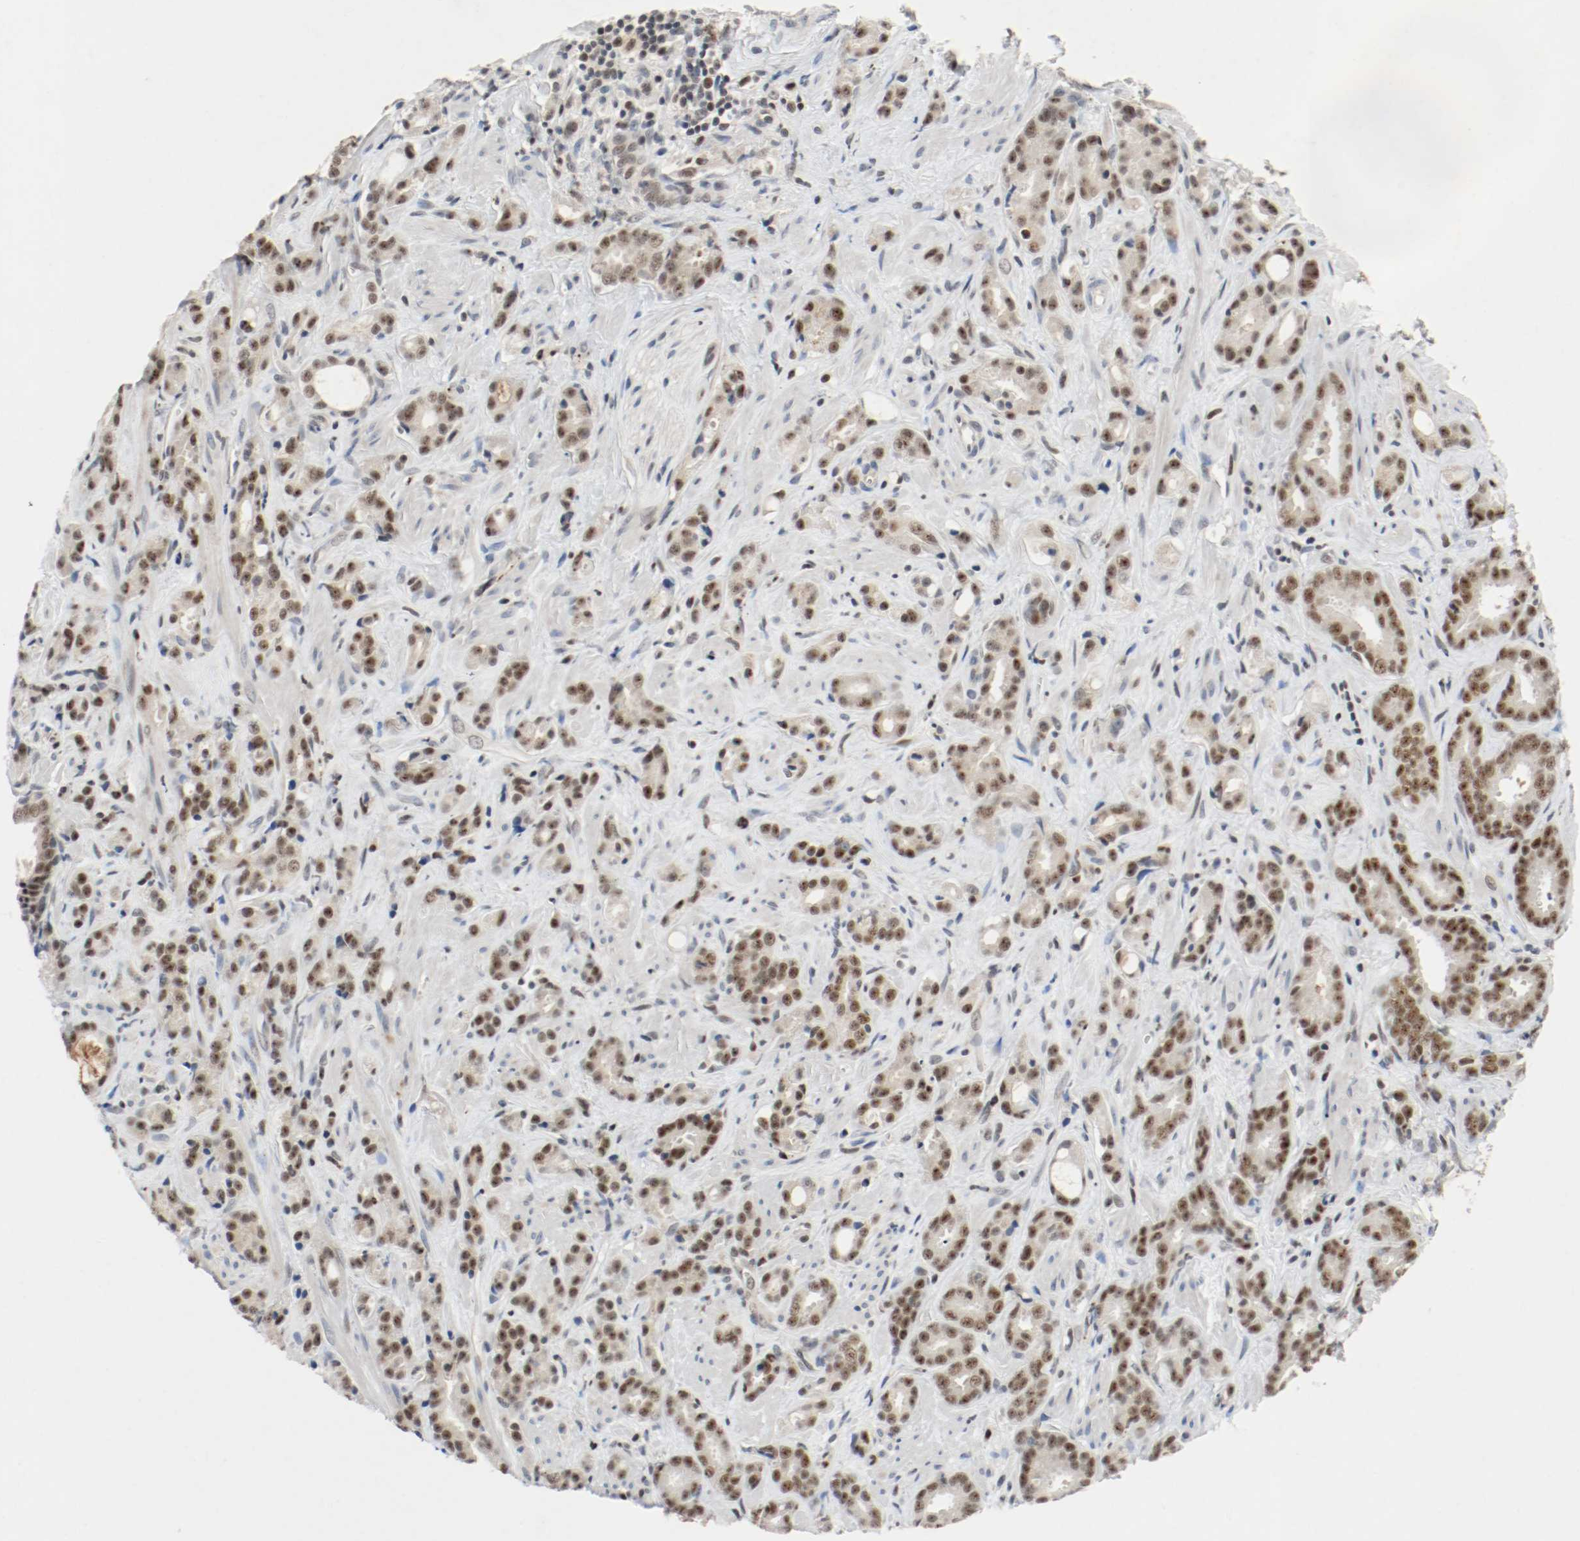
{"staining": {"intensity": "moderate", "quantity": "25%-75%", "location": "nuclear"}, "tissue": "prostate cancer", "cell_type": "Tumor cells", "image_type": "cancer", "snomed": [{"axis": "morphology", "description": "Adenocarcinoma, Low grade"}, {"axis": "topography", "description": "Prostate"}], "caption": "Immunohistochemical staining of low-grade adenocarcinoma (prostate) displays medium levels of moderate nuclear protein positivity in approximately 25%-75% of tumor cells. (Brightfield microscopy of DAB IHC at high magnification).", "gene": "ASH1L", "patient": {"sex": "male", "age": 57}}